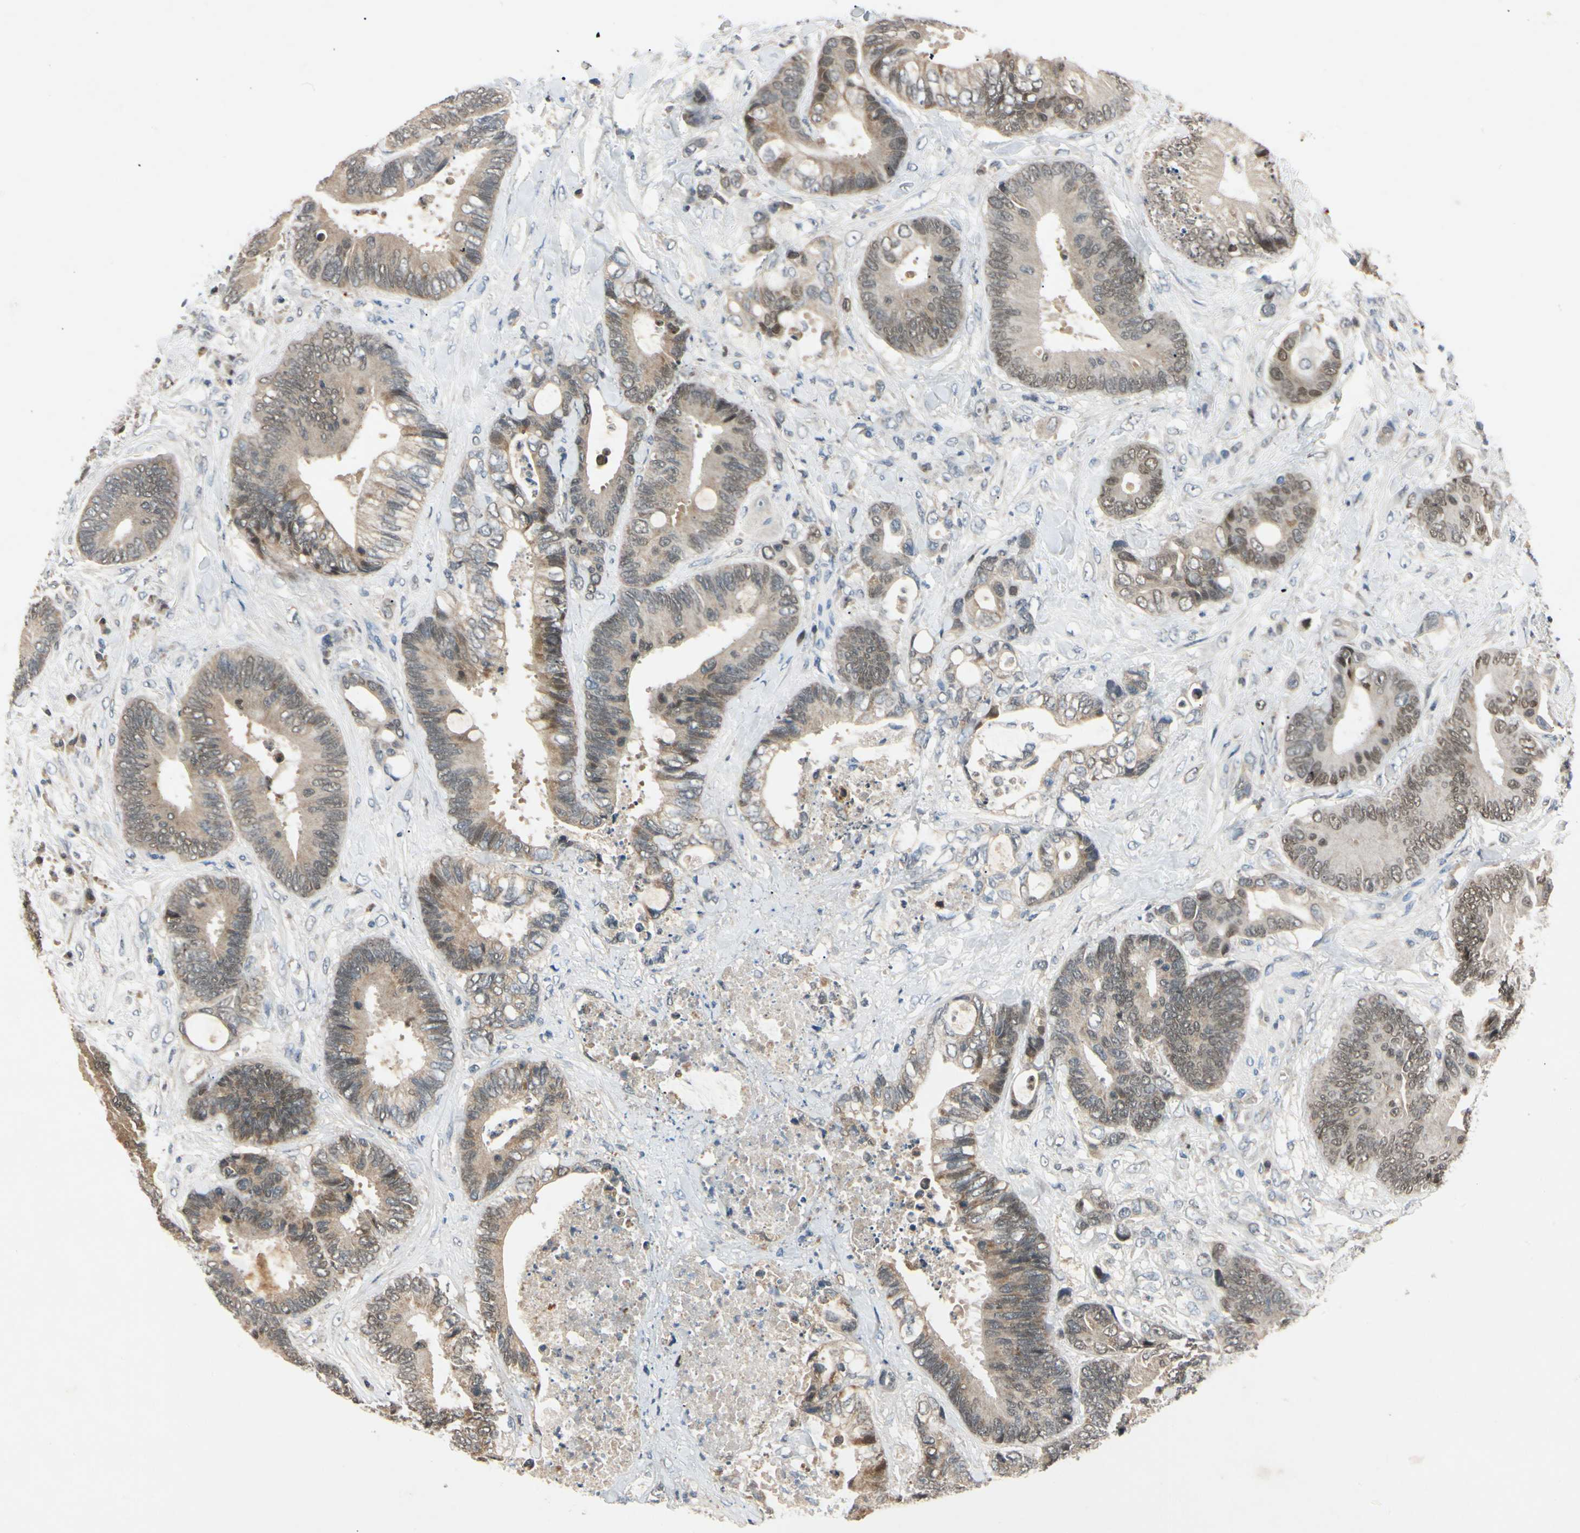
{"staining": {"intensity": "weak", "quantity": "25%-75%", "location": "nuclear"}, "tissue": "colorectal cancer", "cell_type": "Tumor cells", "image_type": "cancer", "snomed": [{"axis": "morphology", "description": "Adenocarcinoma, NOS"}, {"axis": "topography", "description": "Rectum"}], "caption": "Immunohistochemical staining of colorectal cancer shows low levels of weak nuclear protein positivity in about 25%-75% of tumor cells. (DAB (3,3'-diaminobenzidine) IHC, brown staining for protein, blue staining for nuclei).", "gene": "RIOX2", "patient": {"sex": "male", "age": 55}}